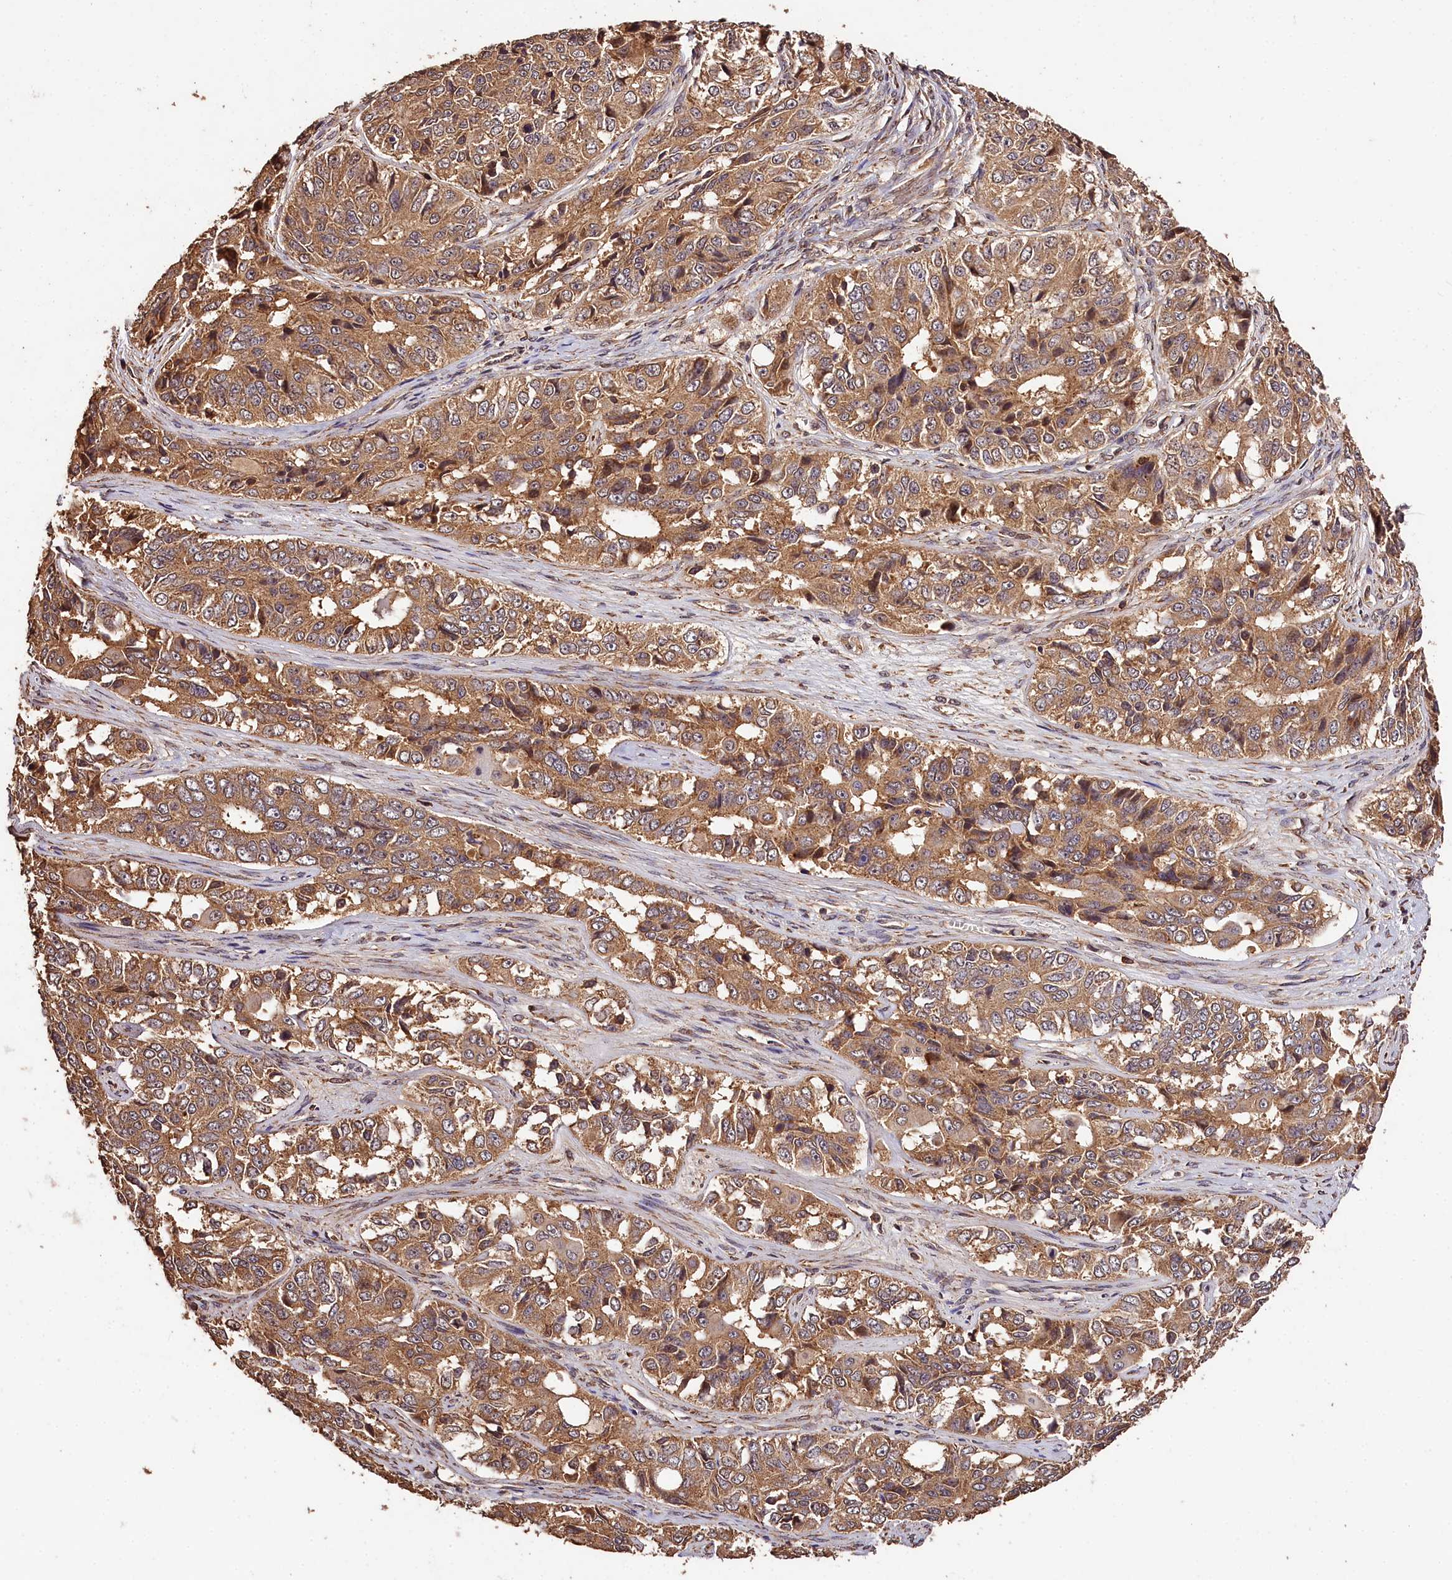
{"staining": {"intensity": "moderate", "quantity": ">75%", "location": "cytoplasmic/membranous"}, "tissue": "ovarian cancer", "cell_type": "Tumor cells", "image_type": "cancer", "snomed": [{"axis": "morphology", "description": "Carcinoma, endometroid"}, {"axis": "topography", "description": "Ovary"}], "caption": "Tumor cells exhibit moderate cytoplasmic/membranous positivity in approximately >75% of cells in ovarian endometroid carcinoma. The protein is shown in brown color, while the nuclei are stained blue.", "gene": "KPTN", "patient": {"sex": "female", "age": 51}}